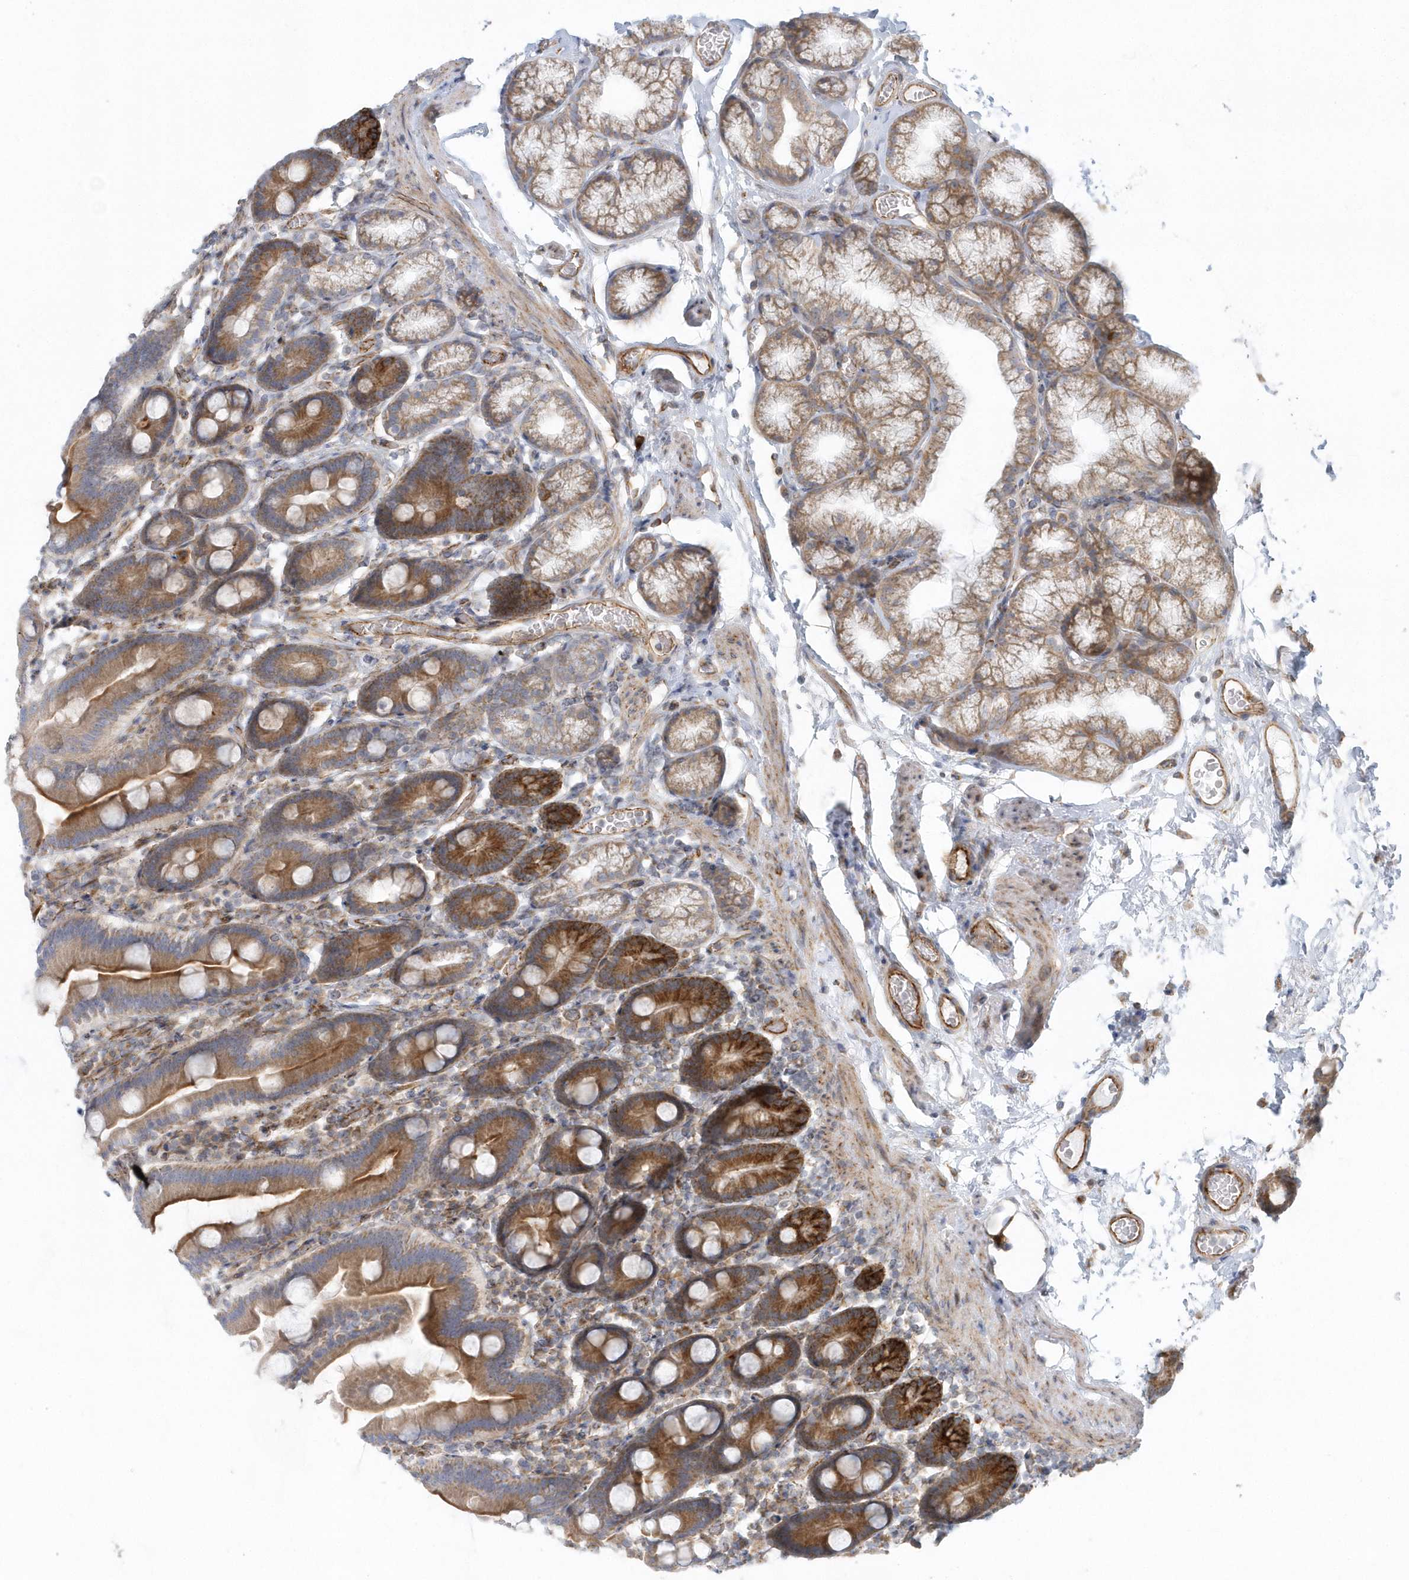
{"staining": {"intensity": "strong", "quantity": "<25%", "location": "cytoplasmic/membranous"}, "tissue": "duodenum", "cell_type": "Glandular cells", "image_type": "normal", "snomed": [{"axis": "morphology", "description": "Normal tissue, NOS"}, {"axis": "topography", "description": "Duodenum"}], "caption": "An immunohistochemistry (IHC) photomicrograph of normal tissue is shown. Protein staining in brown highlights strong cytoplasmic/membranous positivity in duodenum within glandular cells. (Brightfield microscopy of DAB IHC at high magnification).", "gene": "GPR152", "patient": {"sex": "male", "age": 55}}